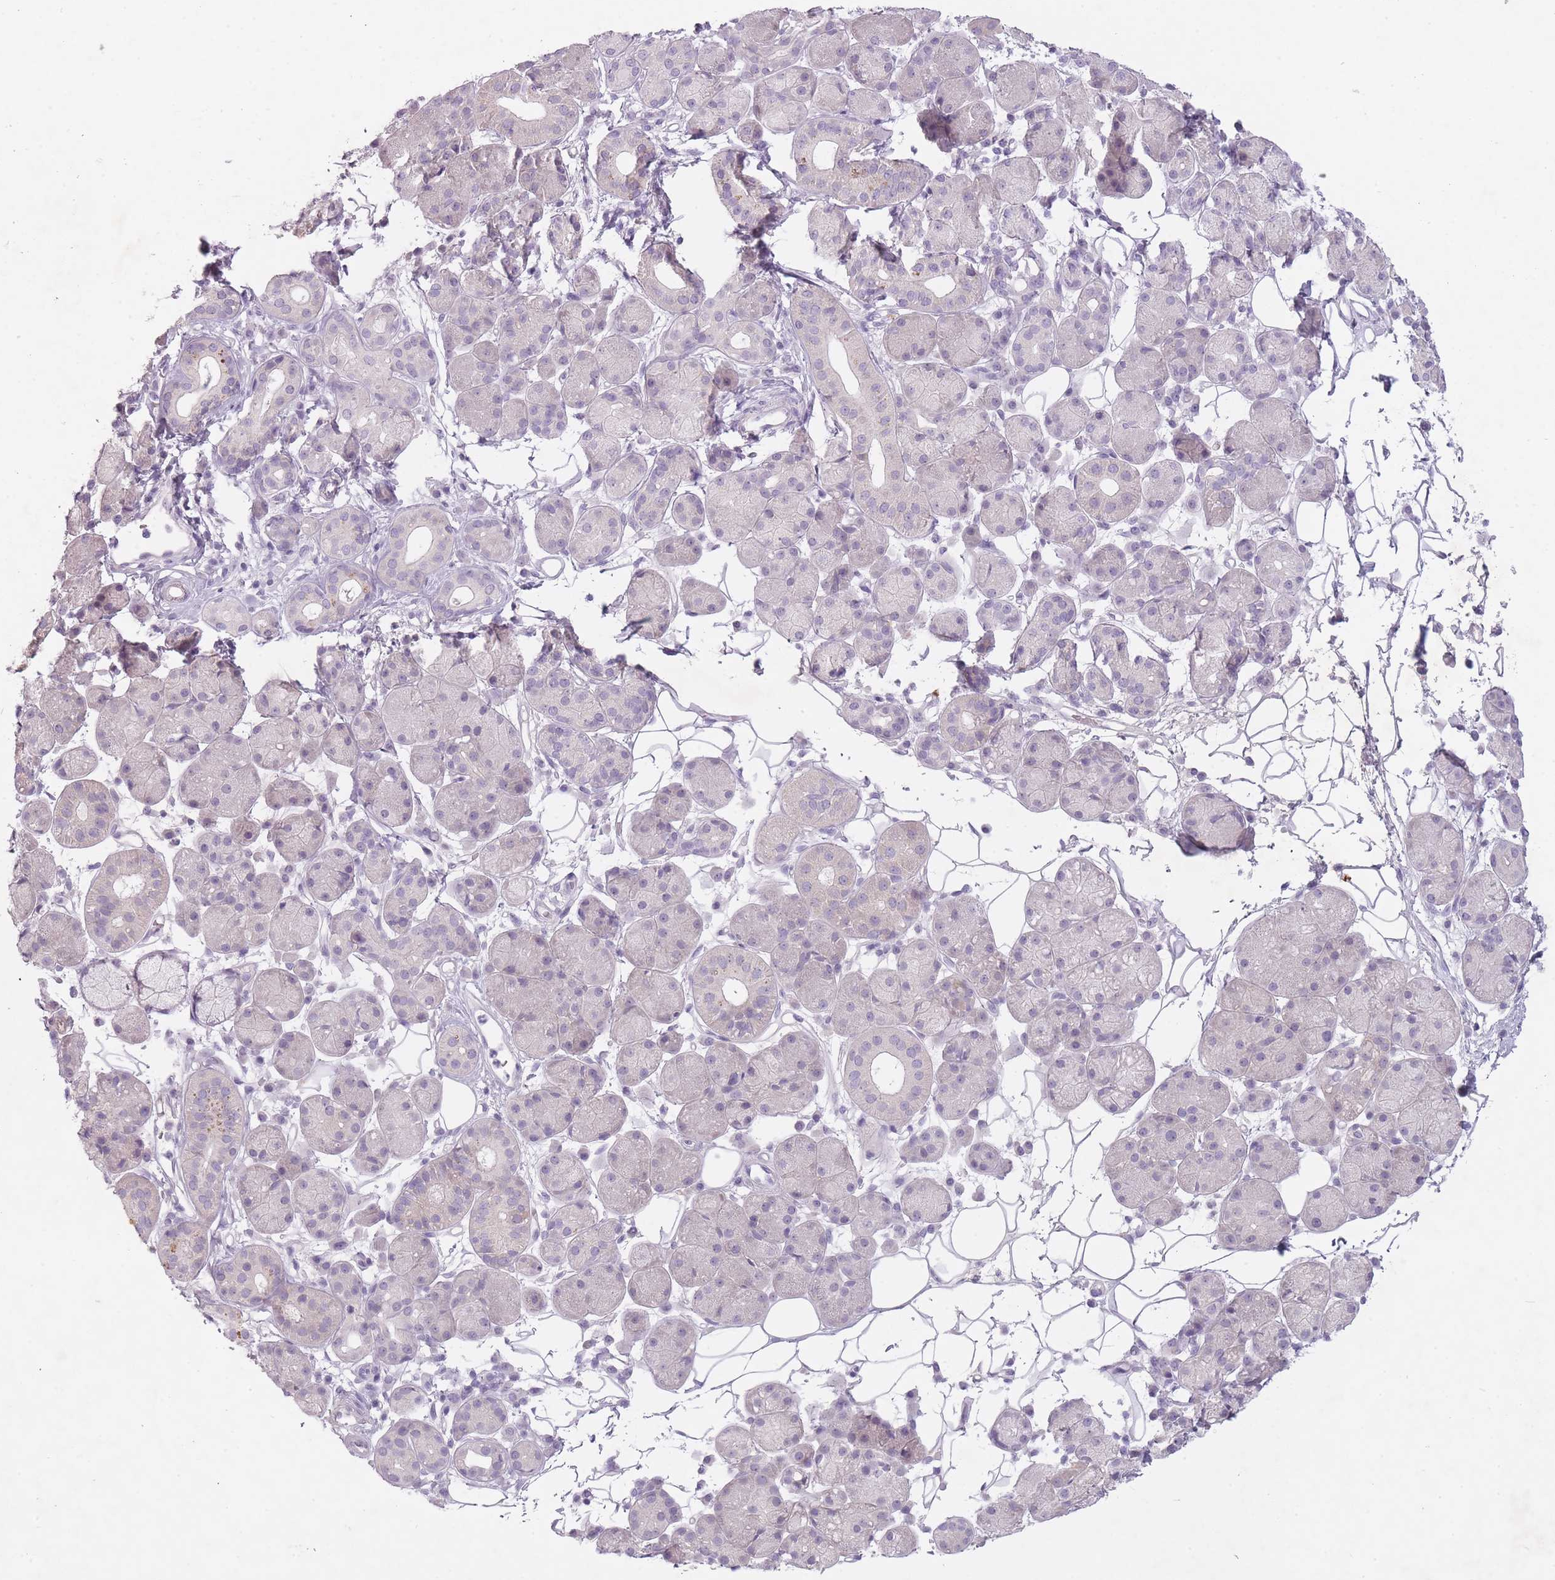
{"staining": {"intensity": "moderate", "quantity": "<25%", "location": "cytoplasmic/membranous"}, "tissue": "salivary gland", "cell_type": "Glandular cells", "image_type": "normal", "snomed": [{"axis": "morphology", "description": "Squamous cell carcinoma, NOS"}, {"axis": "topography", "description": "Skin"}, {"axis": "topography", "description": "Head-Neck"}], "caption": "Immunohistochemical staining of benign human salivary gland shows <25% levels of moderate cytoplasmic/membranous protein positivity in approximately <25% of glandular cells.", "gene": "FAM43B", "patient": {"sex": "male", "age": 80}}